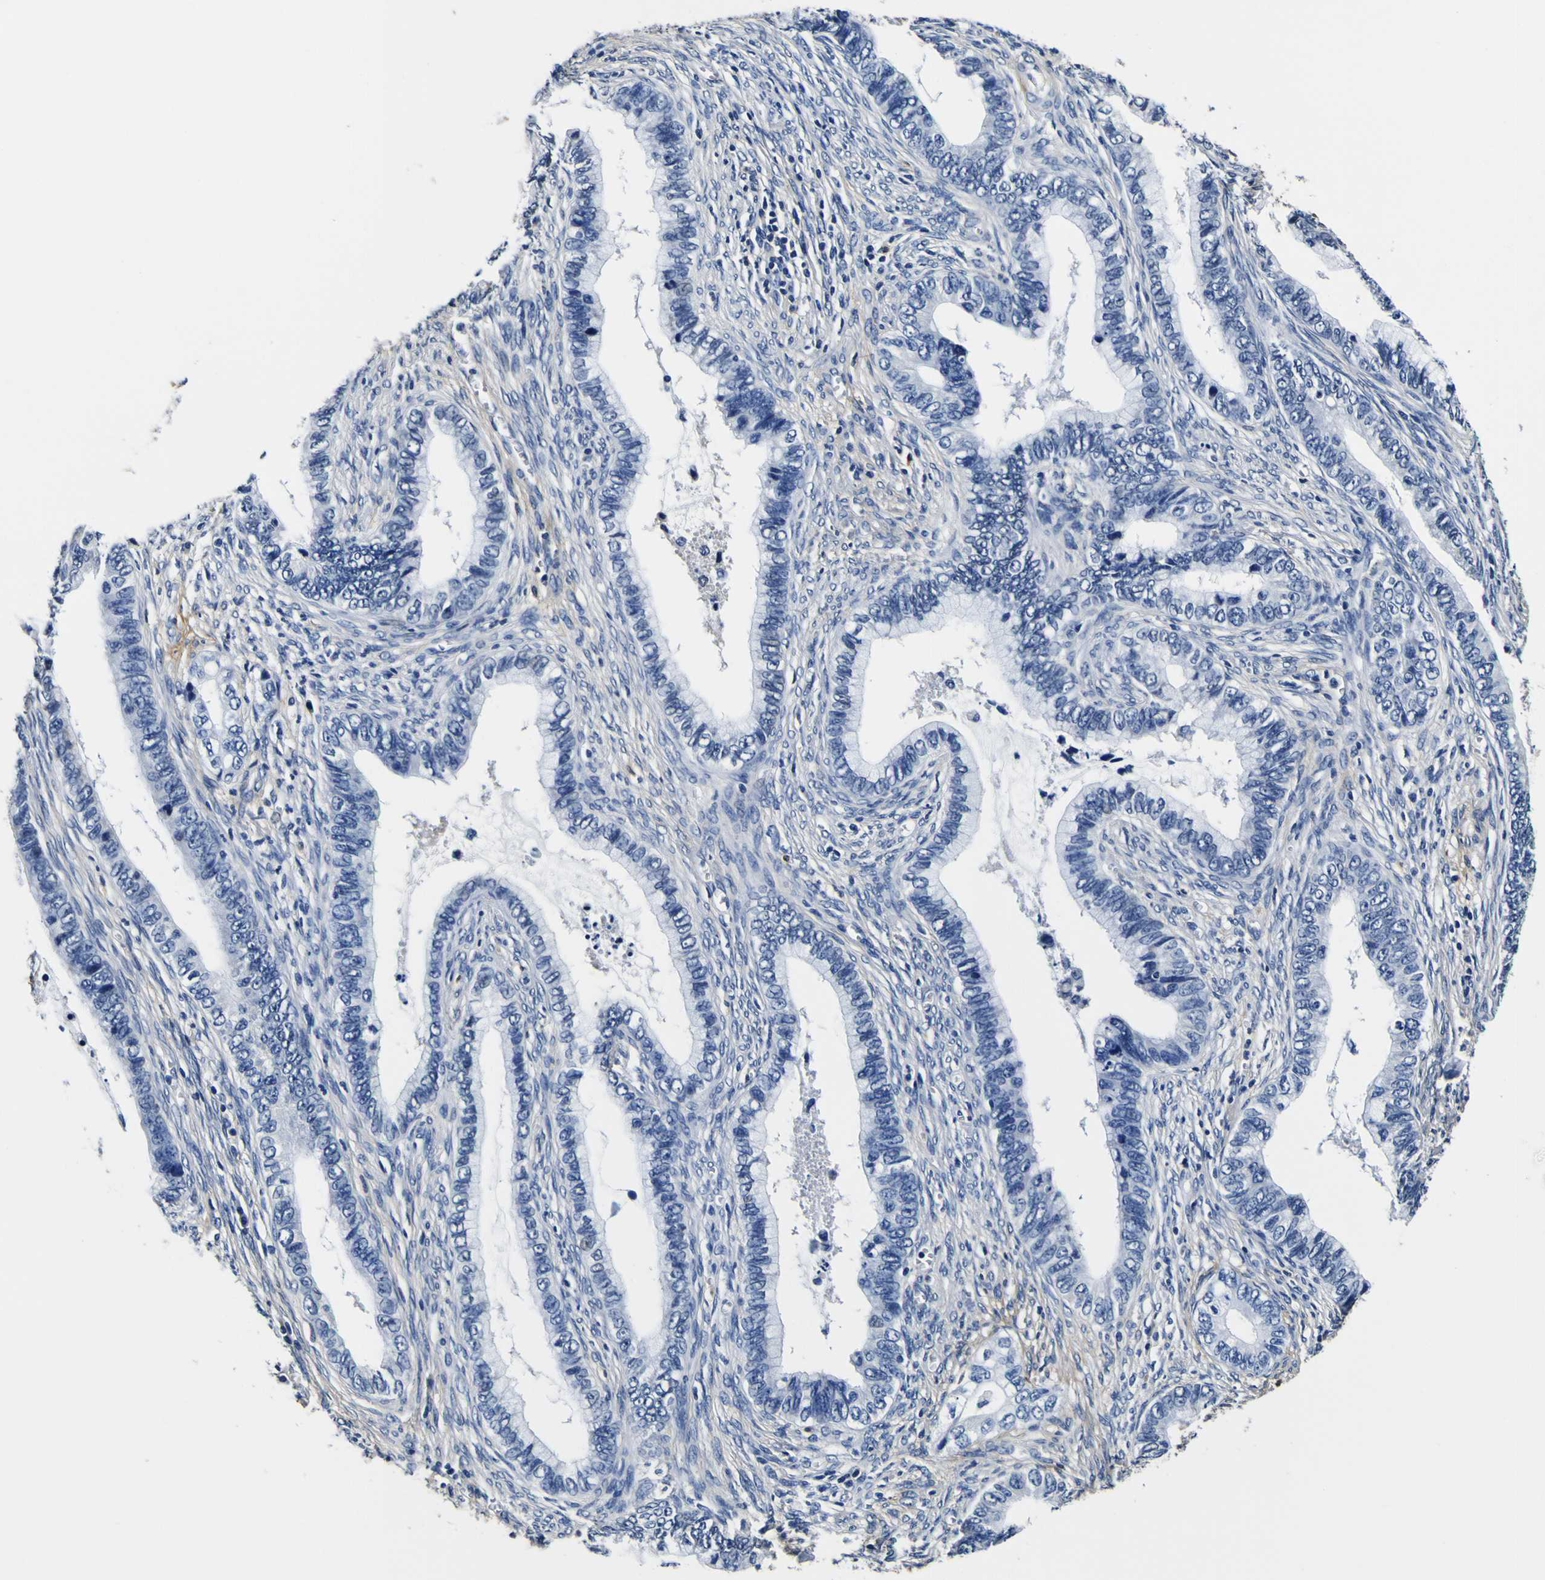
{"staining": {"intensity": "negative", "quantity": "none", "location": "none"}, "tissue": "cervical cancer", "cell_type": "Tumor cells", "image_type": "cancer", "snomed": [{"axis": "morphology", "description": "Adenocarcinoma, NOS"}, {"axis": "topography", "description": "Cervix"}], "caption": "There is no significant staining in tumor cells of cervical cancer.", "gene": "POSTN", "patient": {"sex": "female", "age": 44}}